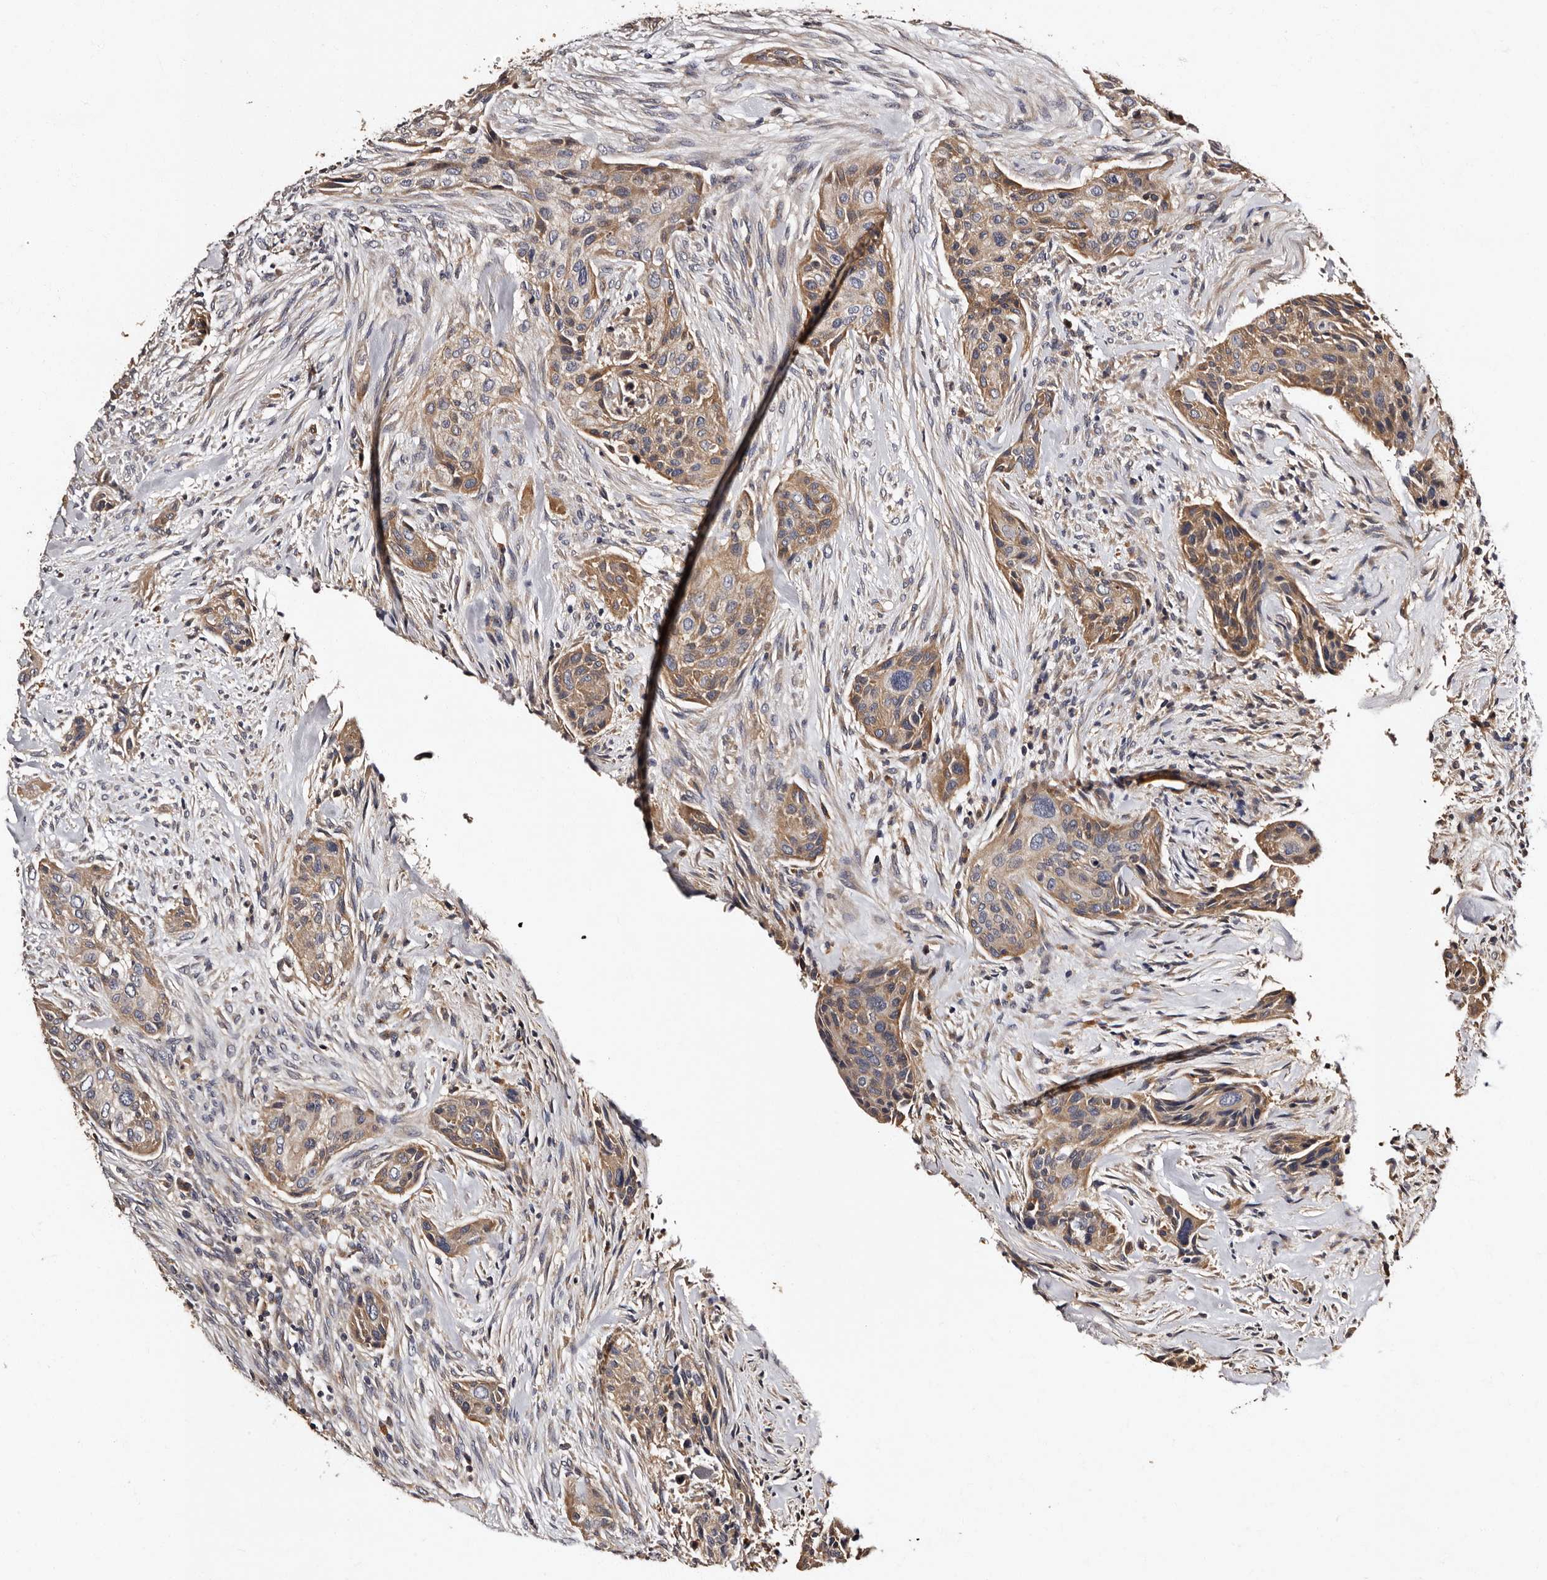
{"staining": {"intensity": "weak", "quantity": ">75%", "location": "cytoplasmic/membranous"}, "tissue": "urothelial cancer", "cell_type": "Tumor cells", "image_type": "cancer", "snomed": [{"axis": "morphology", "description": "Urothelial carcinoma, High grade"}, {"axis": "topography", "description": "Urinary bladder"}], "caption": "A brown stain highlights weak cytoplasmic/membranous positivity of a protein in human urothelial cancer tumor cells.", "gene": "ADCK5", "patient": {"sex": "male", "age": 35}}